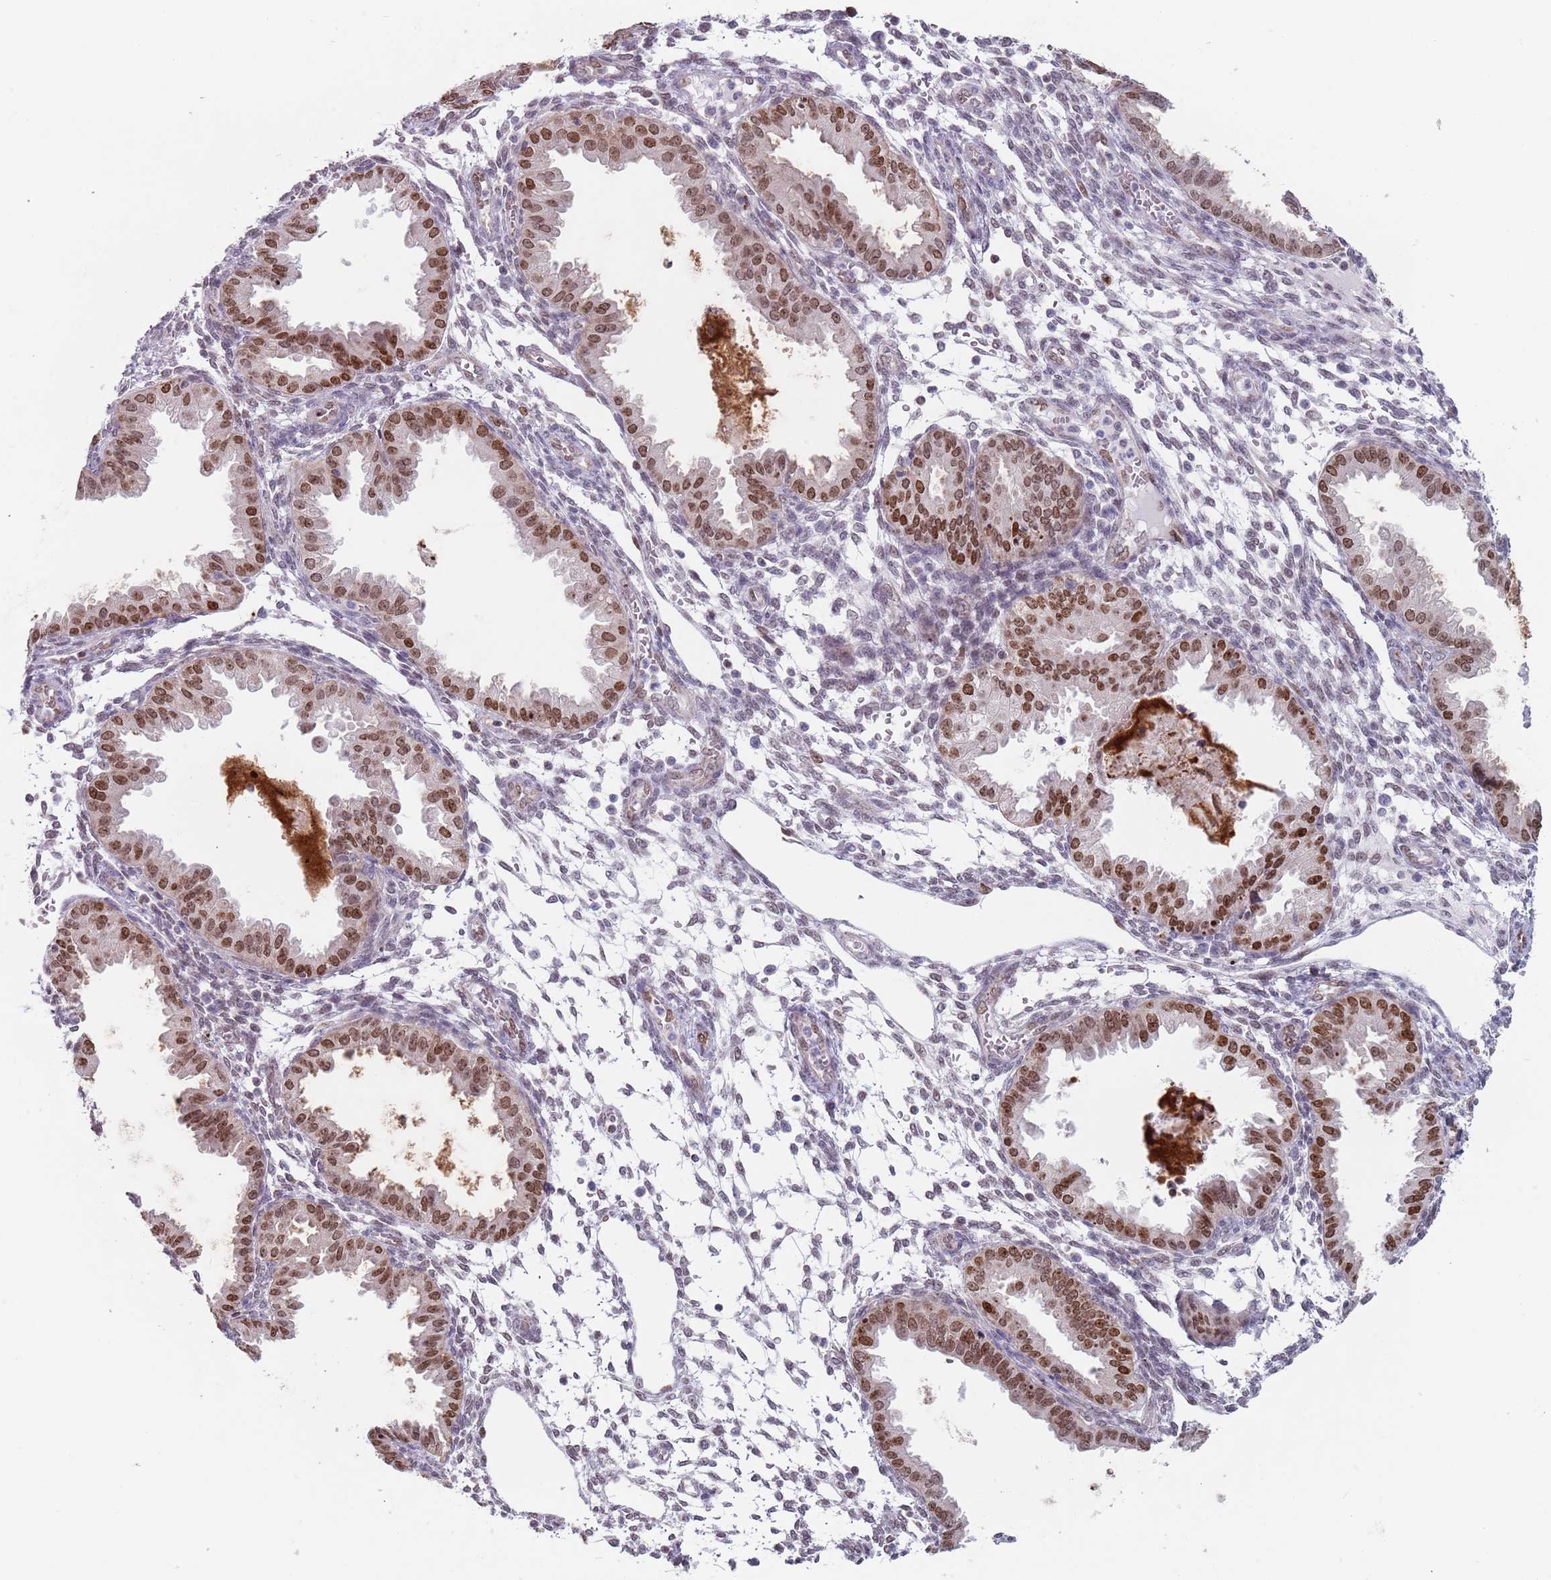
{"staining": {"intensity": "negative", "quantity": "none", "location": "none"}, "tissue": "endometrium", "cell_type": "Cells in endometrial stroma", "image_type": "normal", "snomed": [{"axis": "morphology", "description": "Normal tissue, NOS"}, {"axis": "topography", "description": "Endometrium"}], "caption": "Unremarkable endometrium was stained to show a protein in brown. There is no significant positivity in cells in endometrial stroma. Brightfield microscopy of IHC stained with DAB (brown) and hematoxylin (blue), captured at high magnification.", "gene": "MFSD12", "patient": {"sex": "female", "age": 33}}